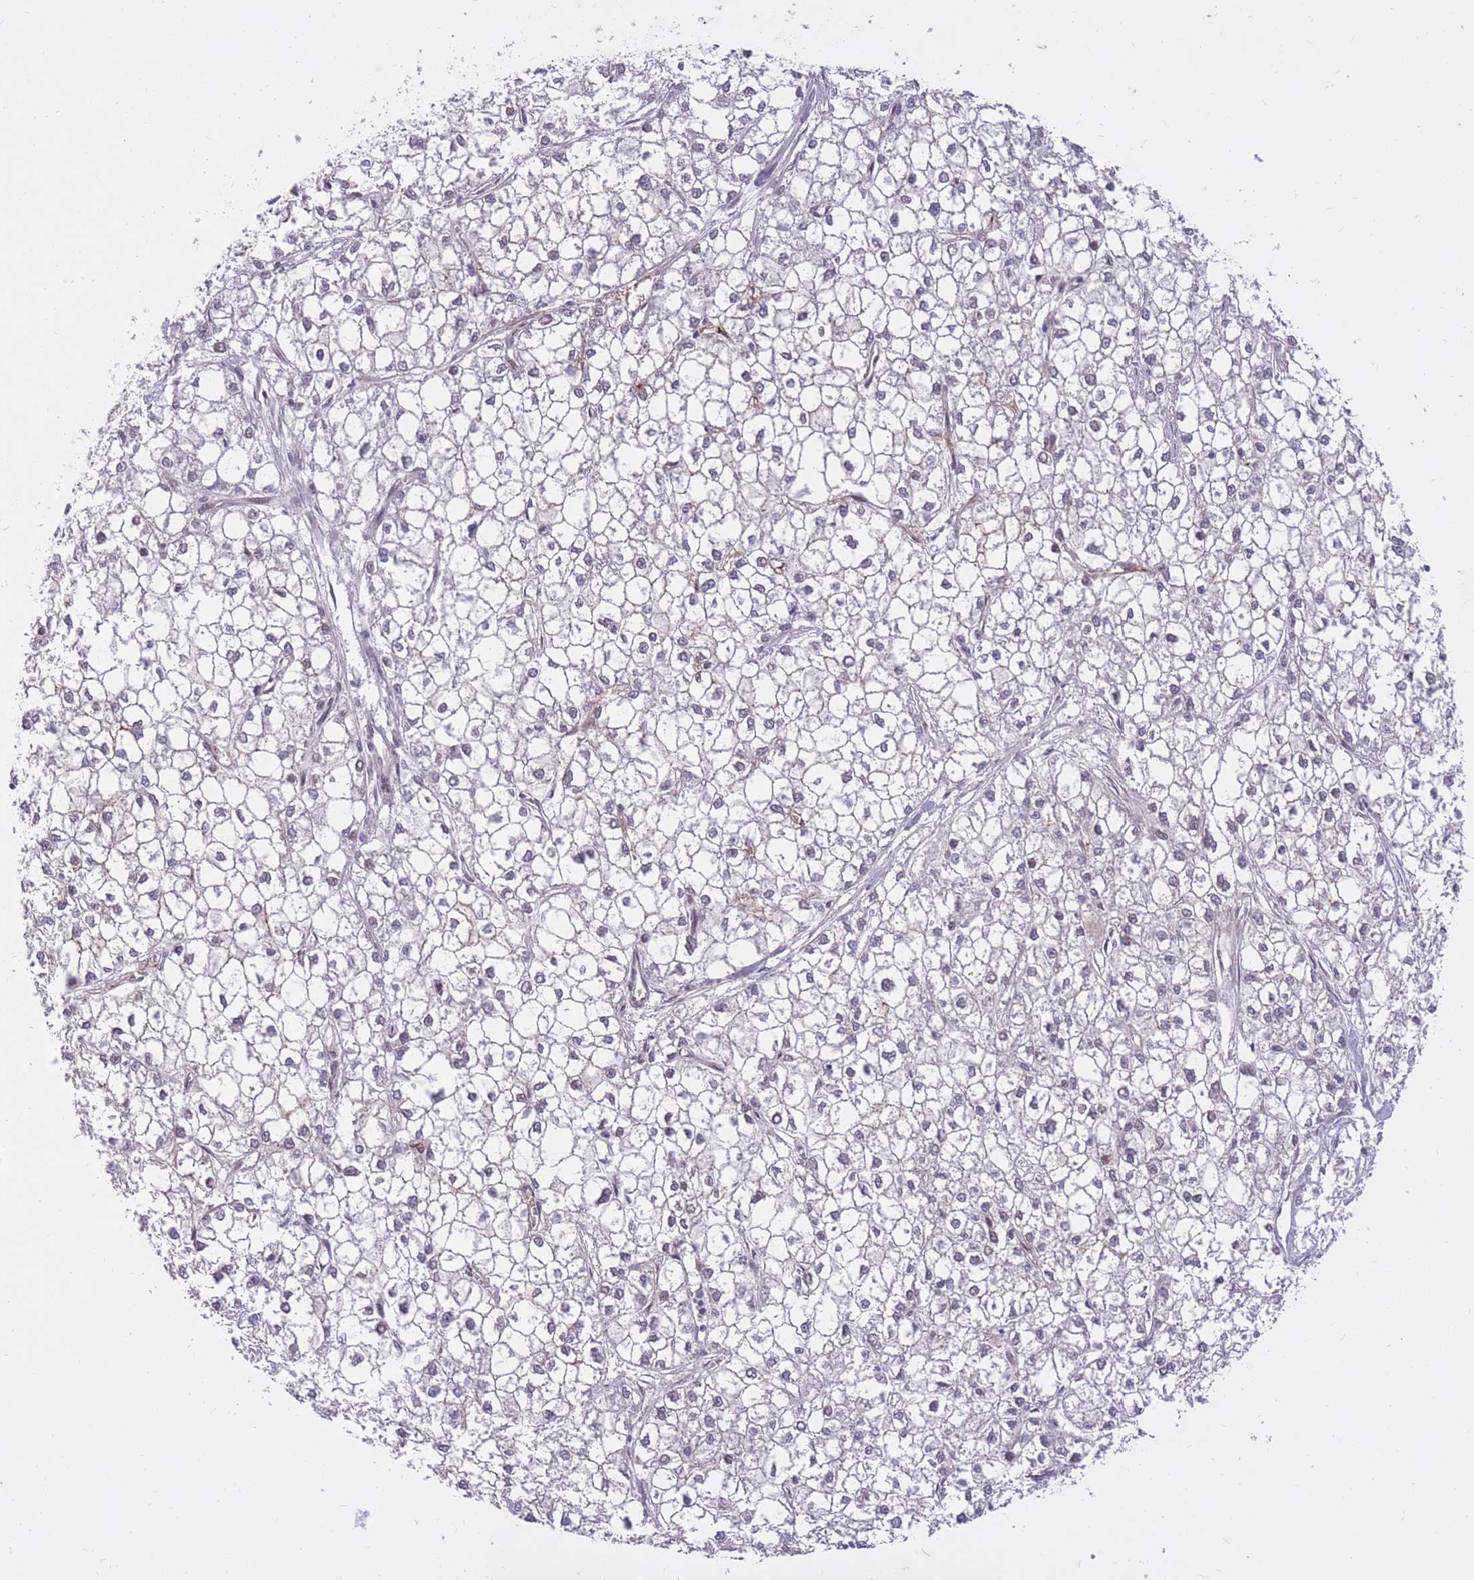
{"staining": {"intensity": "negative", "quantity": "none", "location": "none"}, "tissue": "liver cancer", "cell_type": "Tumor cells", "image_type": "cancer", "snomed": [{"axis": "morphology", "description": "Carcinoma, Hepatocellular, NOS"}, {"axis": "topography", "description": "Liver"}], "caption": "Tumor cells are negative for protein expression in human liver hepatocellular carcinoma.", "gene": "HOOK2", "patient": {"sex": "female", "age": 43}}